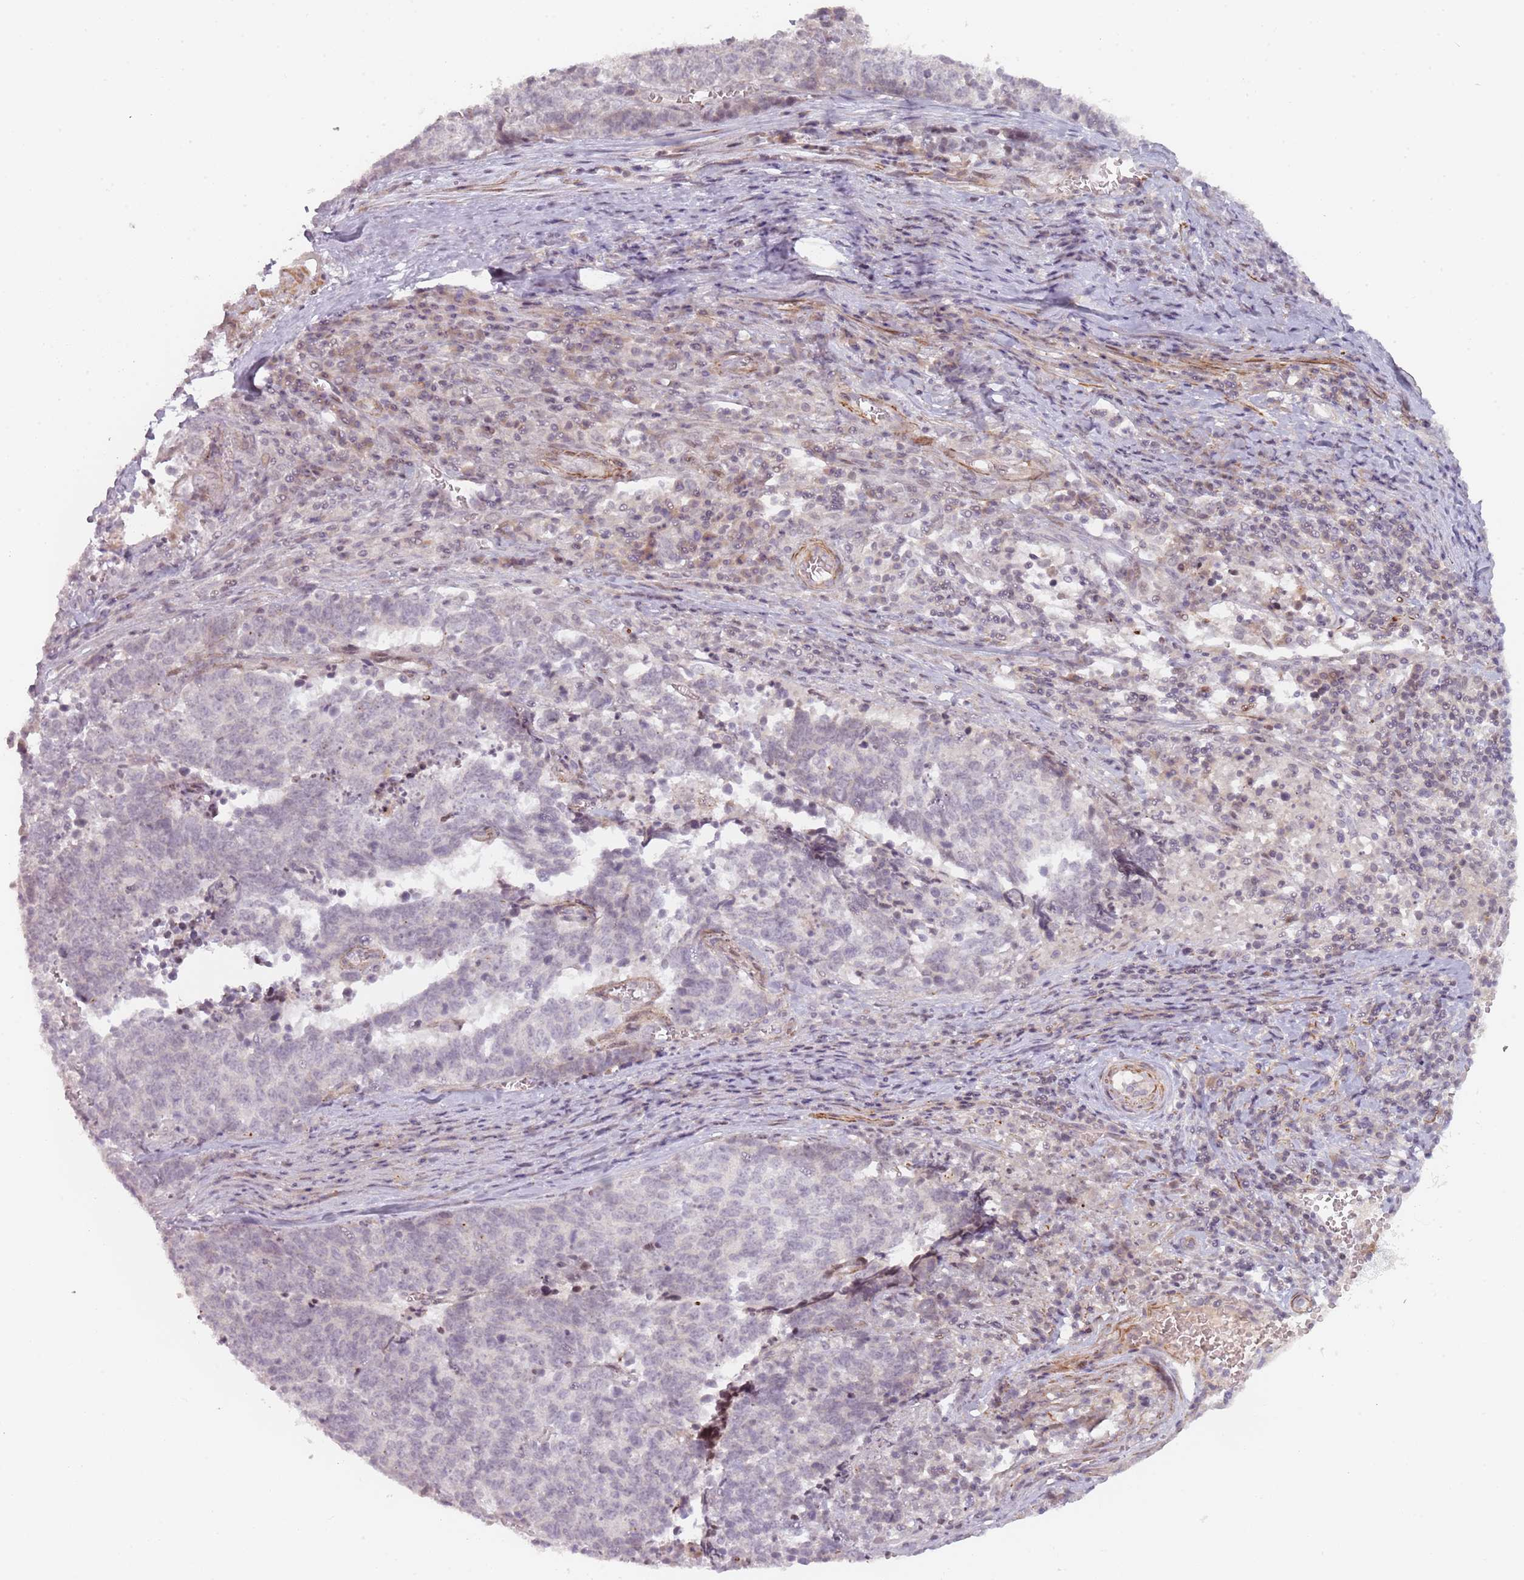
{"staining": {"intensity": "negative", "quantity": "none", "location": "none"}, "tissue": "cervical cancer", "cell_type": "Tumor cells", "image_type": "cancer", "snomed": [{"axis": "morphology", "description": "Squamous cell carcinoma, NOS"}, {"axis": "topography", "description": "Cervix"}], "caption": "Immunohistochemical staining of human squamous cell carcinoma (cervical) demonstrates no significant expression in tumor cells.", "gene": "RPS6KA2", "patient": {"sex": "female", "age": 29}}